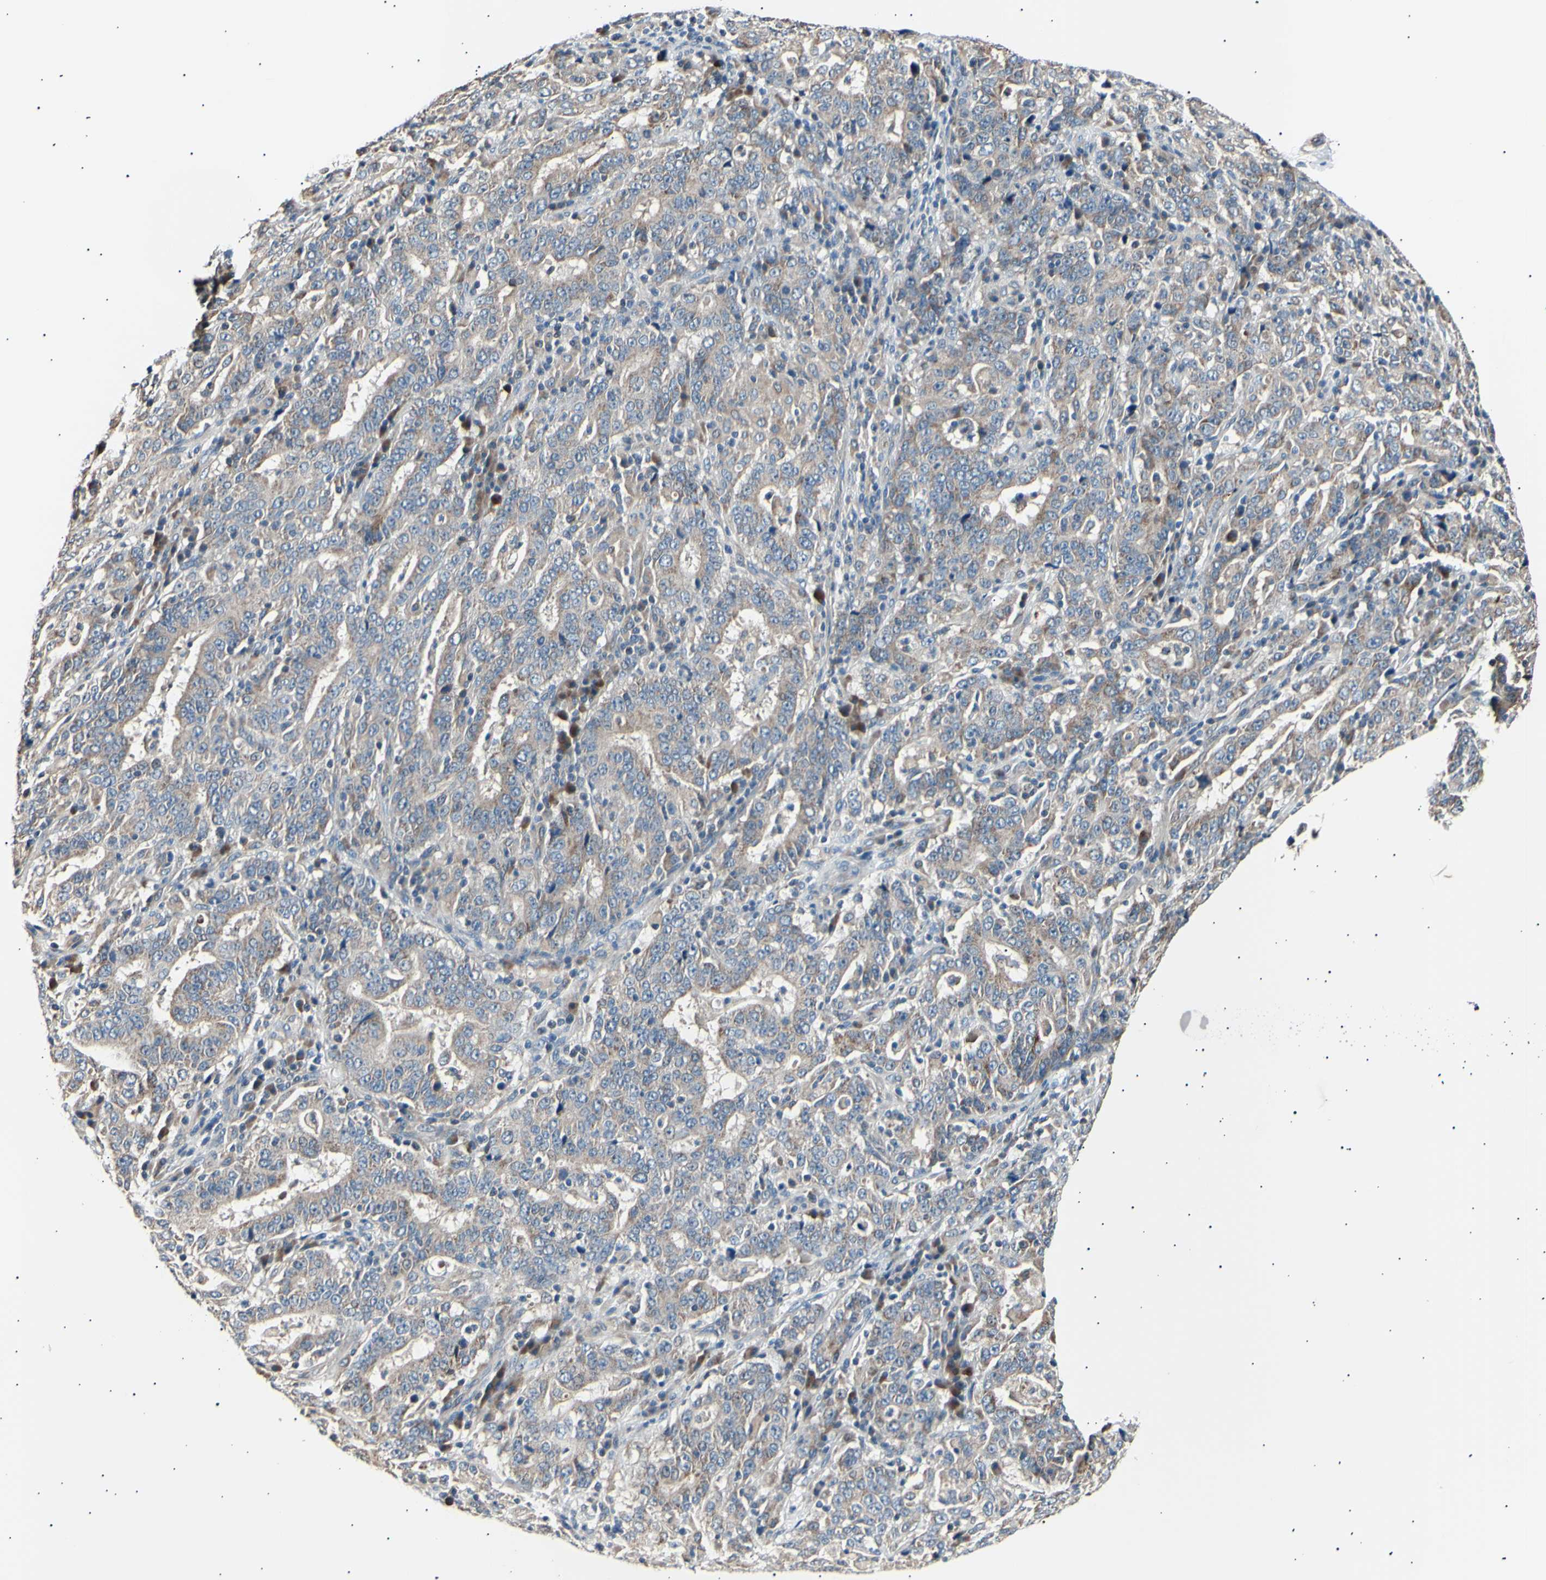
{"staining": {"intensity": "weak", "quantity": ">75%", "location": "cytoplasmic/membranous"}, "tissue": "stomach cancer", "cell_type": "Tumor cells", "image_type": "cancer", "snomed": [{"axis": "morphology", "description": "Normal tissue, NOS"}, {"axis": "morphology", "description": "Adenocarcinoma, NOS"}, {"axis": "topography", "description": "Stomach, upper"}, {"axis": "topography", "description": "Stomach"}], "caption": "High-magnification brightfield microscopy of adenocarcinoma (stomach) stained with DAB (brown) and counterstained with hematoxylin (blue). tumor cells exhibit weak cytoplasmic/membranous positivity is appreciated in approximately>75% of cells.", "gene": "ITGA6", "patient": {"sex": "male", "age": 59}}